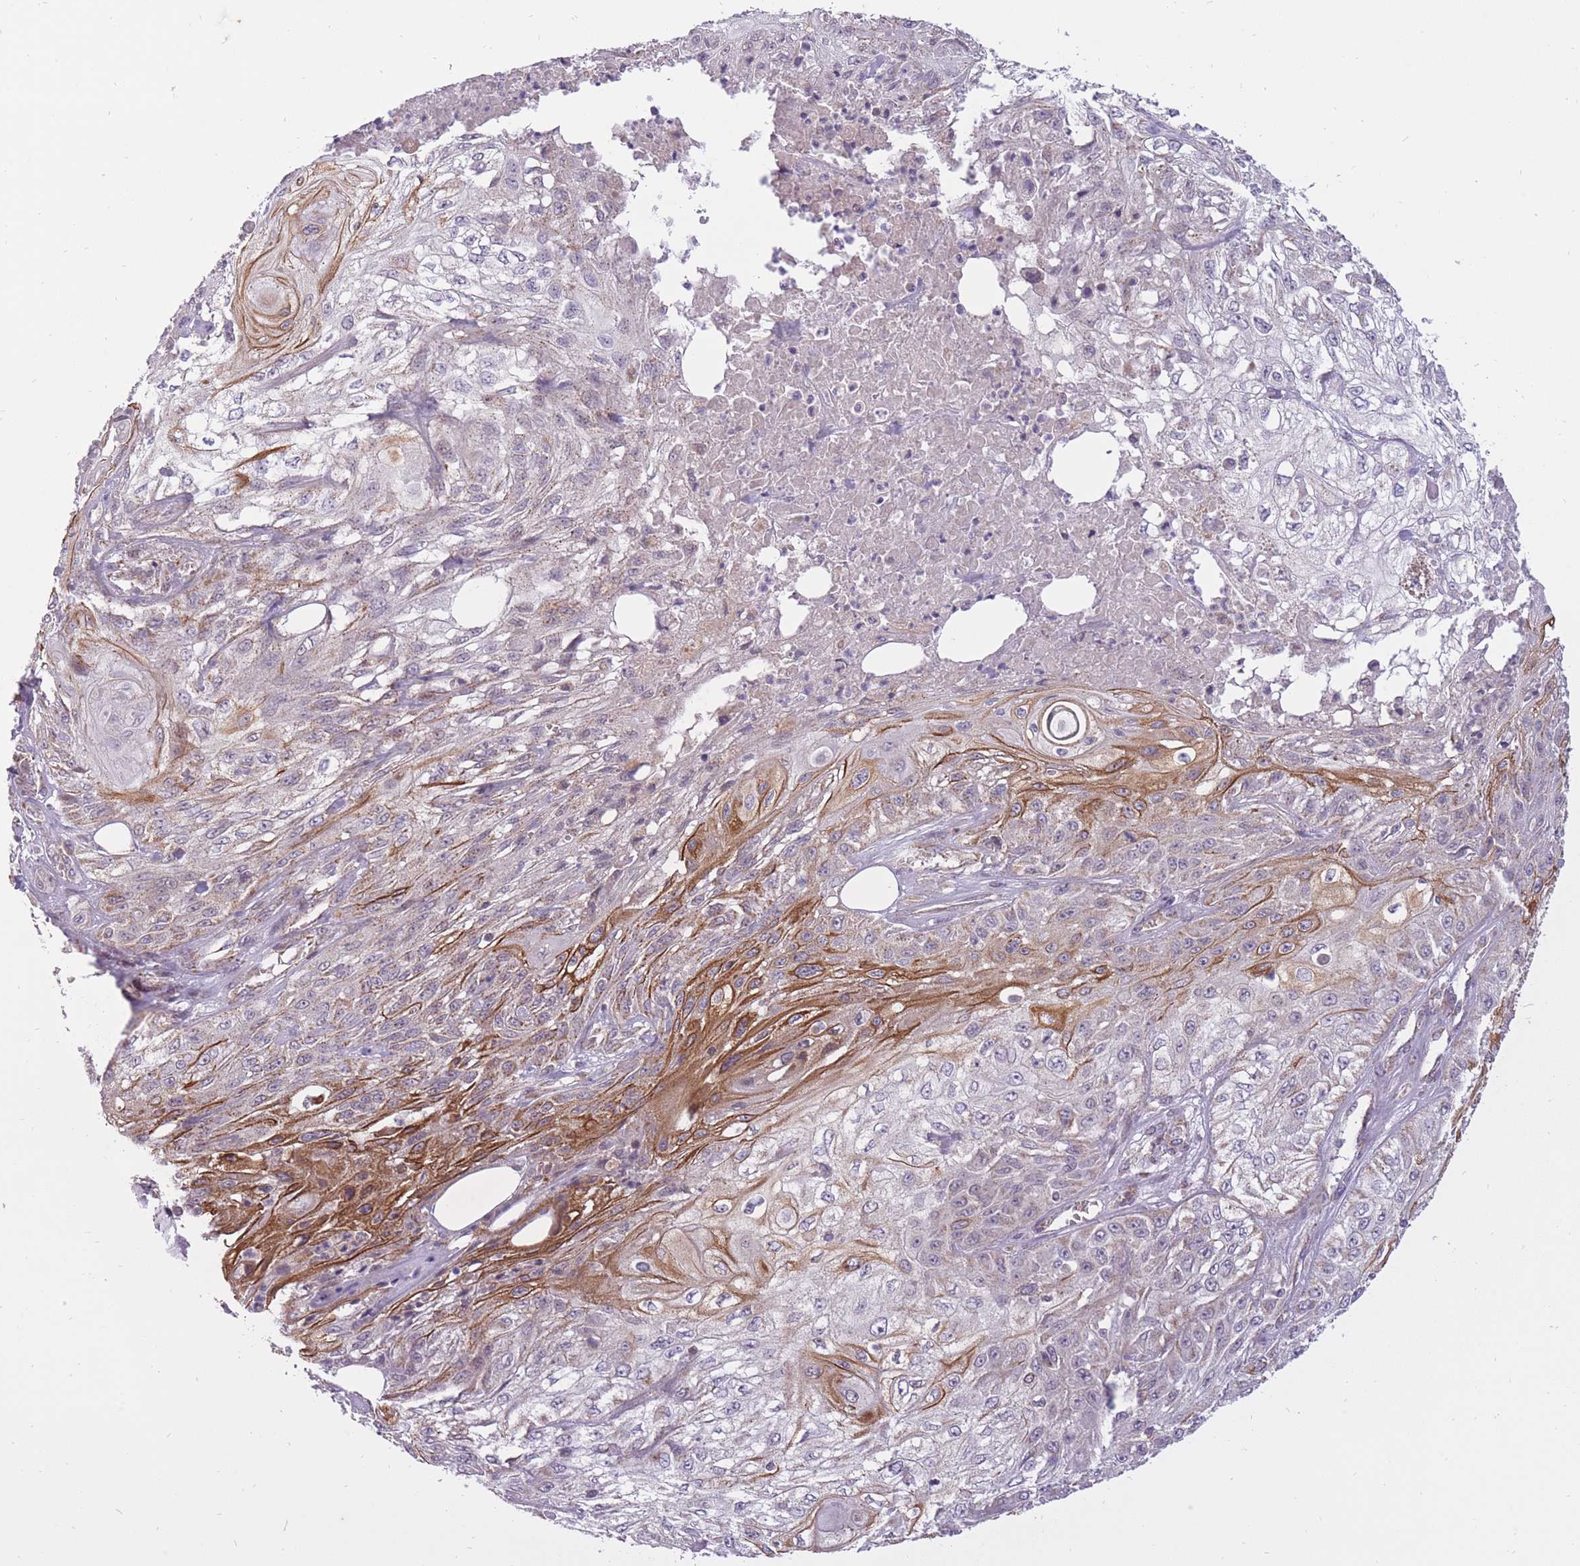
{"staining": {"intensity": "moderate", "quantity": "<25%", "location": "cytoplasmic/membranous"}, "tissue": "skin cancer", "cell_type": "Tumor cells", "image_type": "cancer", "snomed": [{"axis": "morphology", "description": "Squamous cell carcinoma, NOS"}, {"axis": "morphology", "description": "Squamous cell carcinoma, metastatic, NOS"}, {"axis": "topography", "description": "Skin"}, {"axis": "topography", "description": "Lymph node"}], "caption": "This micrograph displays skin cancer (squamous cell carcinoma) stained with immunohistochemistry (IHC) to label a protein in brown. The cytoplasmic/membranous of tumor cells show moderate positivity for the protein. Nuclei are counter-stained blue.", "gene": "LIN7C", "patient": {"sex": "male", "age": 75}}